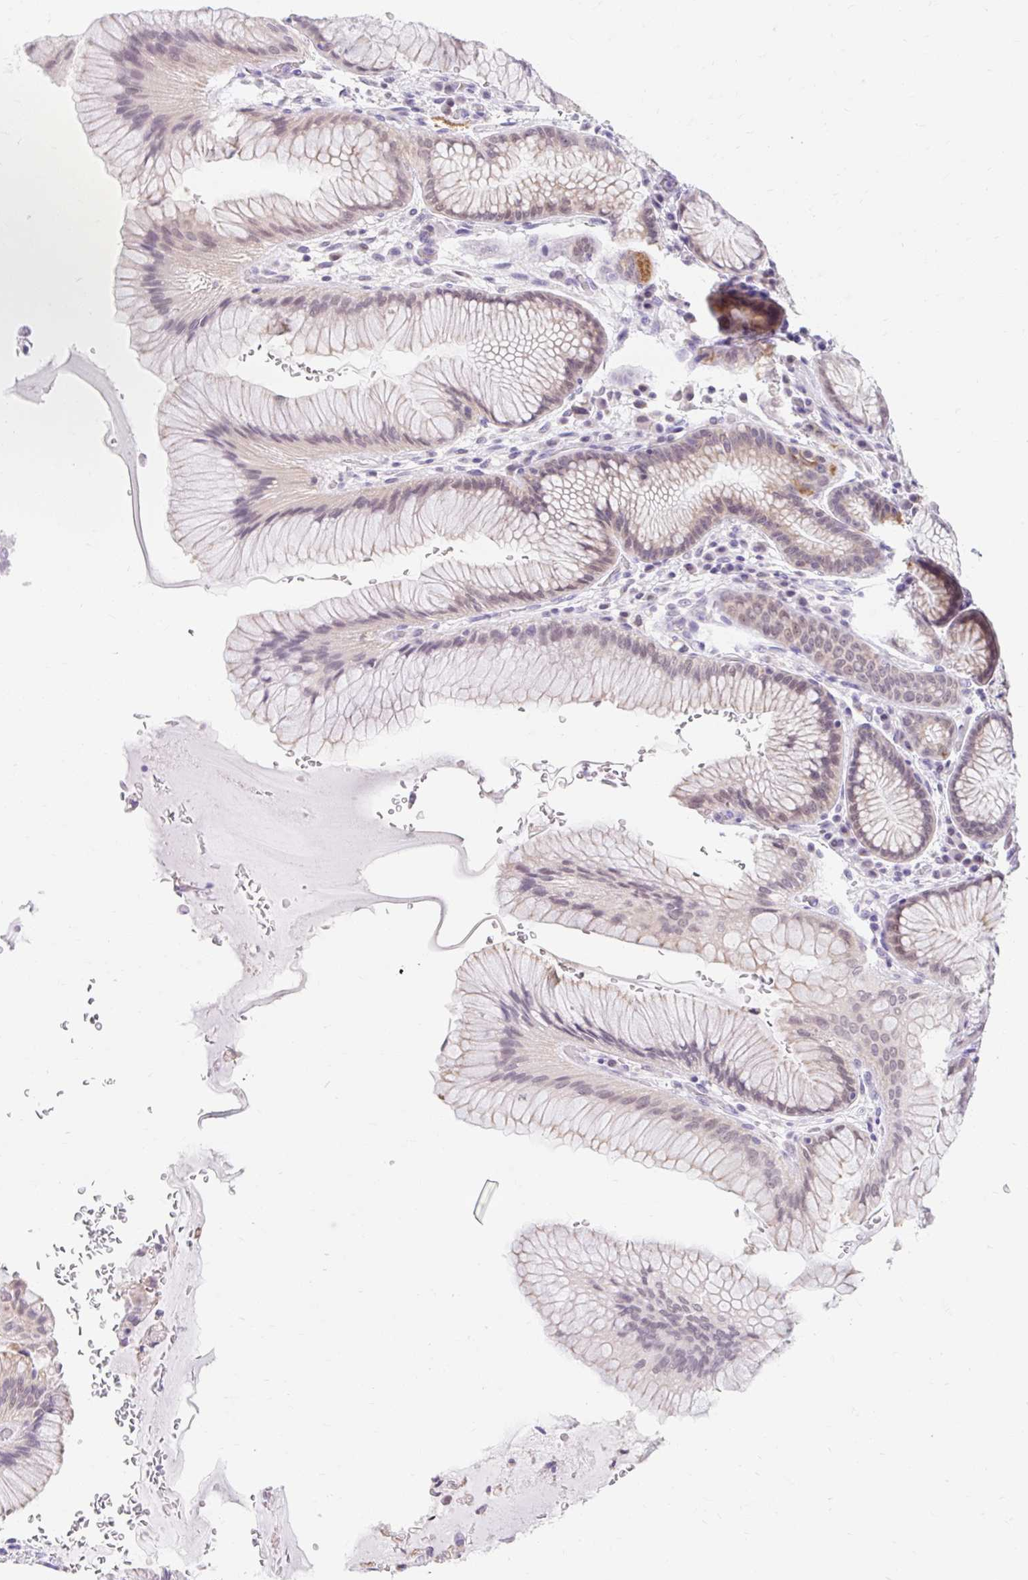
{"staining": {"intensity": "strong", "quantity": "<25%", "location": "cytoplasmic/membranous"}, "tissue": "stomach", "cell_type": "Glandular cells", "image_type": "normal", "snomed": [{"axis": "morphology", "description": "Normal tissue, NOS"}, {"axis": "topography", "description": "Stomach"}], "caption": "Immunohistochemical staining of normal human stomach reveals medium levels of strong cytoplasmic/membranous staining in about <25% of glandular cells.", "gene": "ITPK1", "patient": {"sex": "male", "age": 63}}